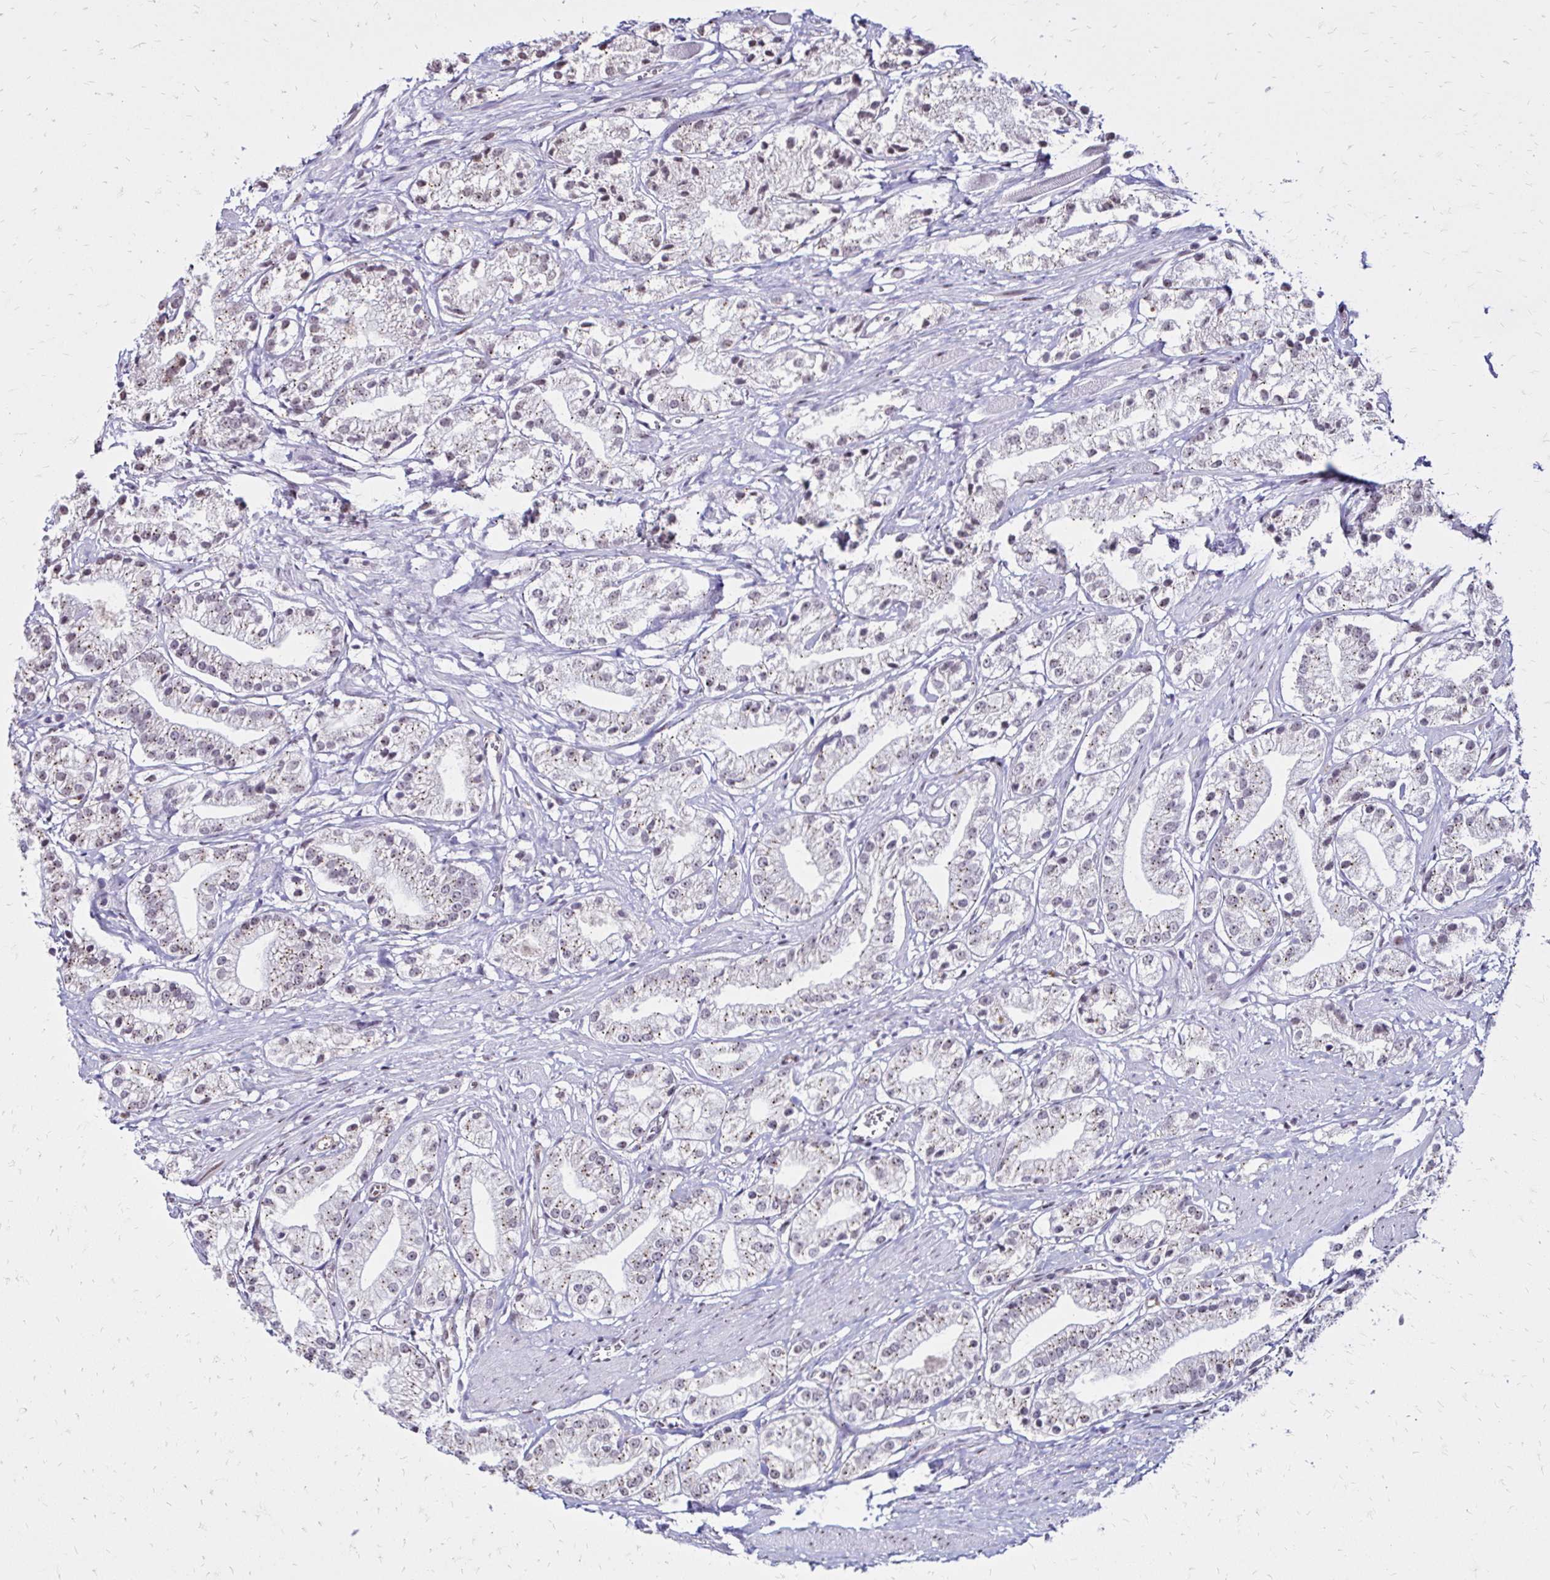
{"staining": {"intensity": "weak", "quantity": "25%-75%", "location": "cytoplasmic/membranous"}, "tissue": "prostate cancer", "cell_type": "Tumor cells", "image_type": "cancer", "snomed": [{"axis": "morphology", "description": "Adenocarcinoma, Low grade"}, {"axis": "topography", "description": "Prostate"}], "caption": "Tumor cells demonstrate weak cytoplasmic/membranous positivity in about 25%-75% of cells in prostate cancer.", "gene": "TOB1", "patient": {"sex": "male", "age": 69}}